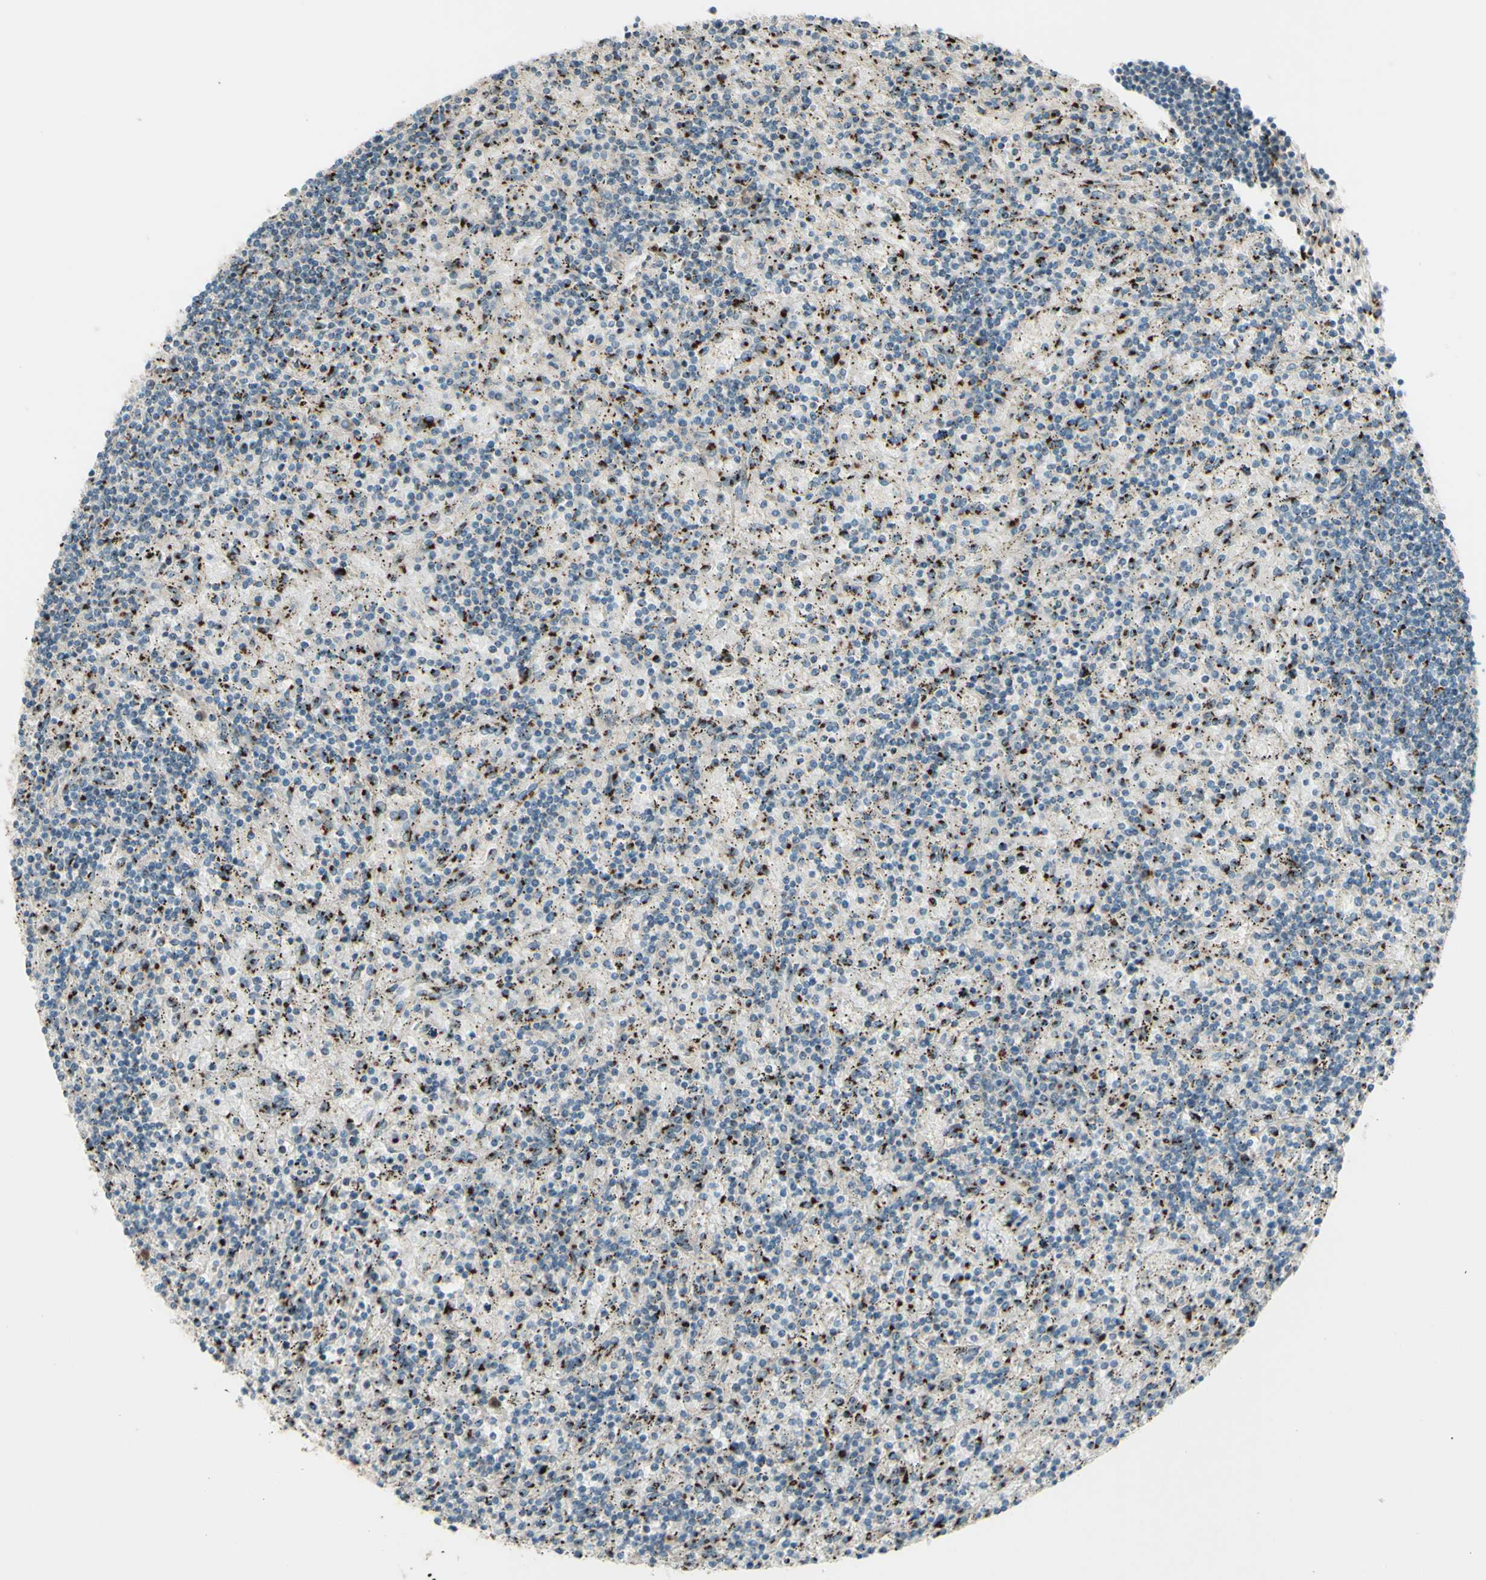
{"staining": {"intensity": "moderate", "quantity": ">75%", "location": "cytoplasmic/membranous"}, "tissue": "lymphoma", "cell_type": "Tumor cells", "image_type": "cancer", "snomed": [{"axis": "morphology", "description": "Malignant lymphoma, non-Hodgkin's type, Low grade"}, {"axis": "topography", "description": "Spleen"}], "caption": "This is an image of IHC staining of low-grade malignant lymphoma, non-Hodgkin's type, which shows moderate positivity in the cytoplasmic/membranous of tumor cells.", "gene": "BPNT2", "patient": {"sex": "male", "age": 76}}